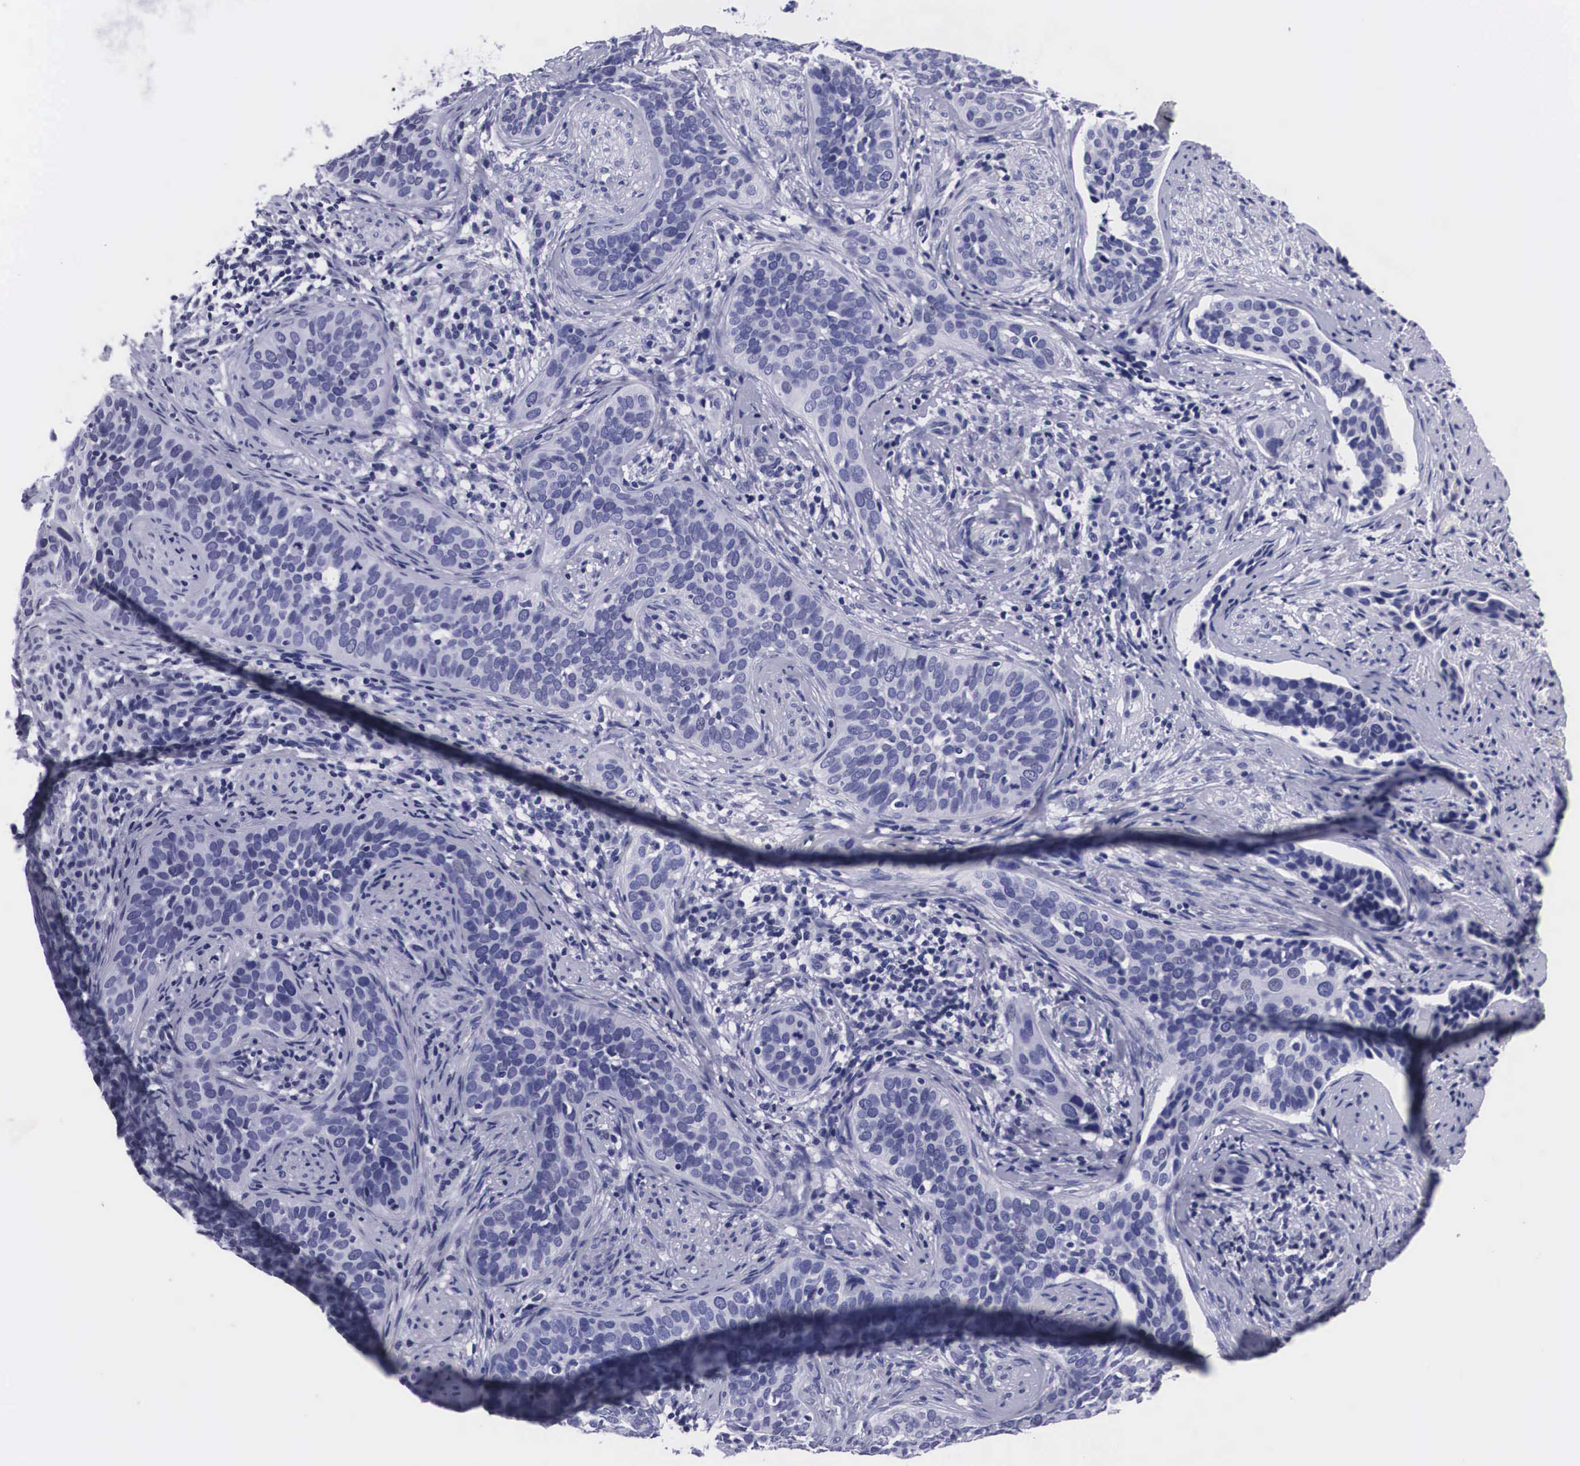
{"staining": {"intensity": "negative", "quantity": "none", "location": "none"}, "tissue": "cervical cancer", "cell_type": "Tumor cells", "image_type": "cancer", "snomed": [{"axis": "morphology", "description": "Squamous cell carcinoma, NOS"}, {"axis": "topography", "description": "Cervix"}], "caption": "Tumor cells are negative for brown protein staining in cervical cancer.", "gene": "C22orf31", "patient": {"sex": "female", "age": 31}}